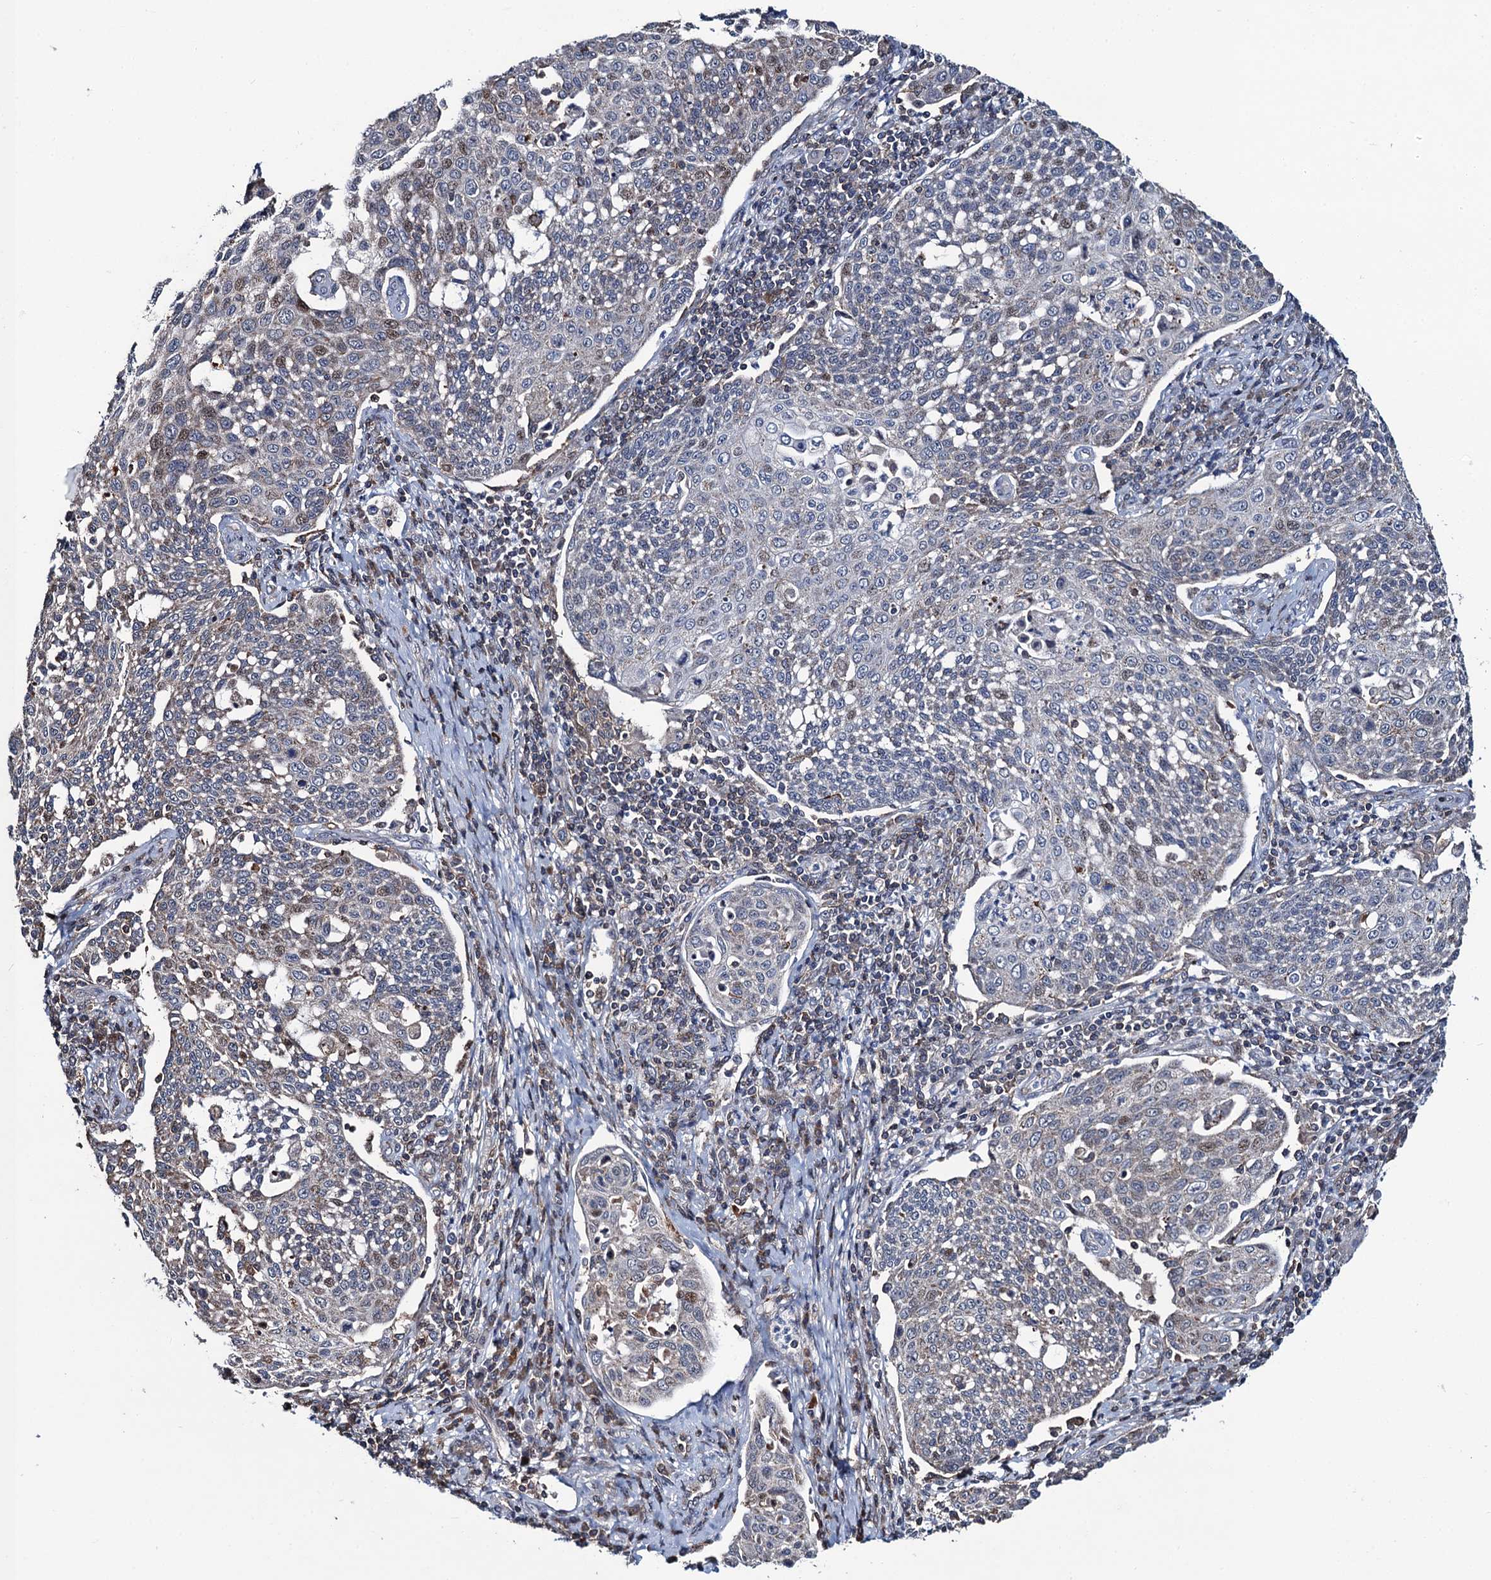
{"staining": {"intensity": "negative", "quantity": "none", "location": "none"}, "tissue": "cervical cancer", "cell_type": "Tumor cells", "image_type": "cancer", "snomed": [{"axis": "morphology", "description": "Squamous cell carcinoma, NOS"}, {"axis": "topography", "description": "Cervix"}], "caption": "An image of cervical cancer (squamous cell carcinoma) stained for a protein shows no brown staining in tumor cells.", "gene": "CCDC102A", "patient": {"sex": "female", "age": 34}}